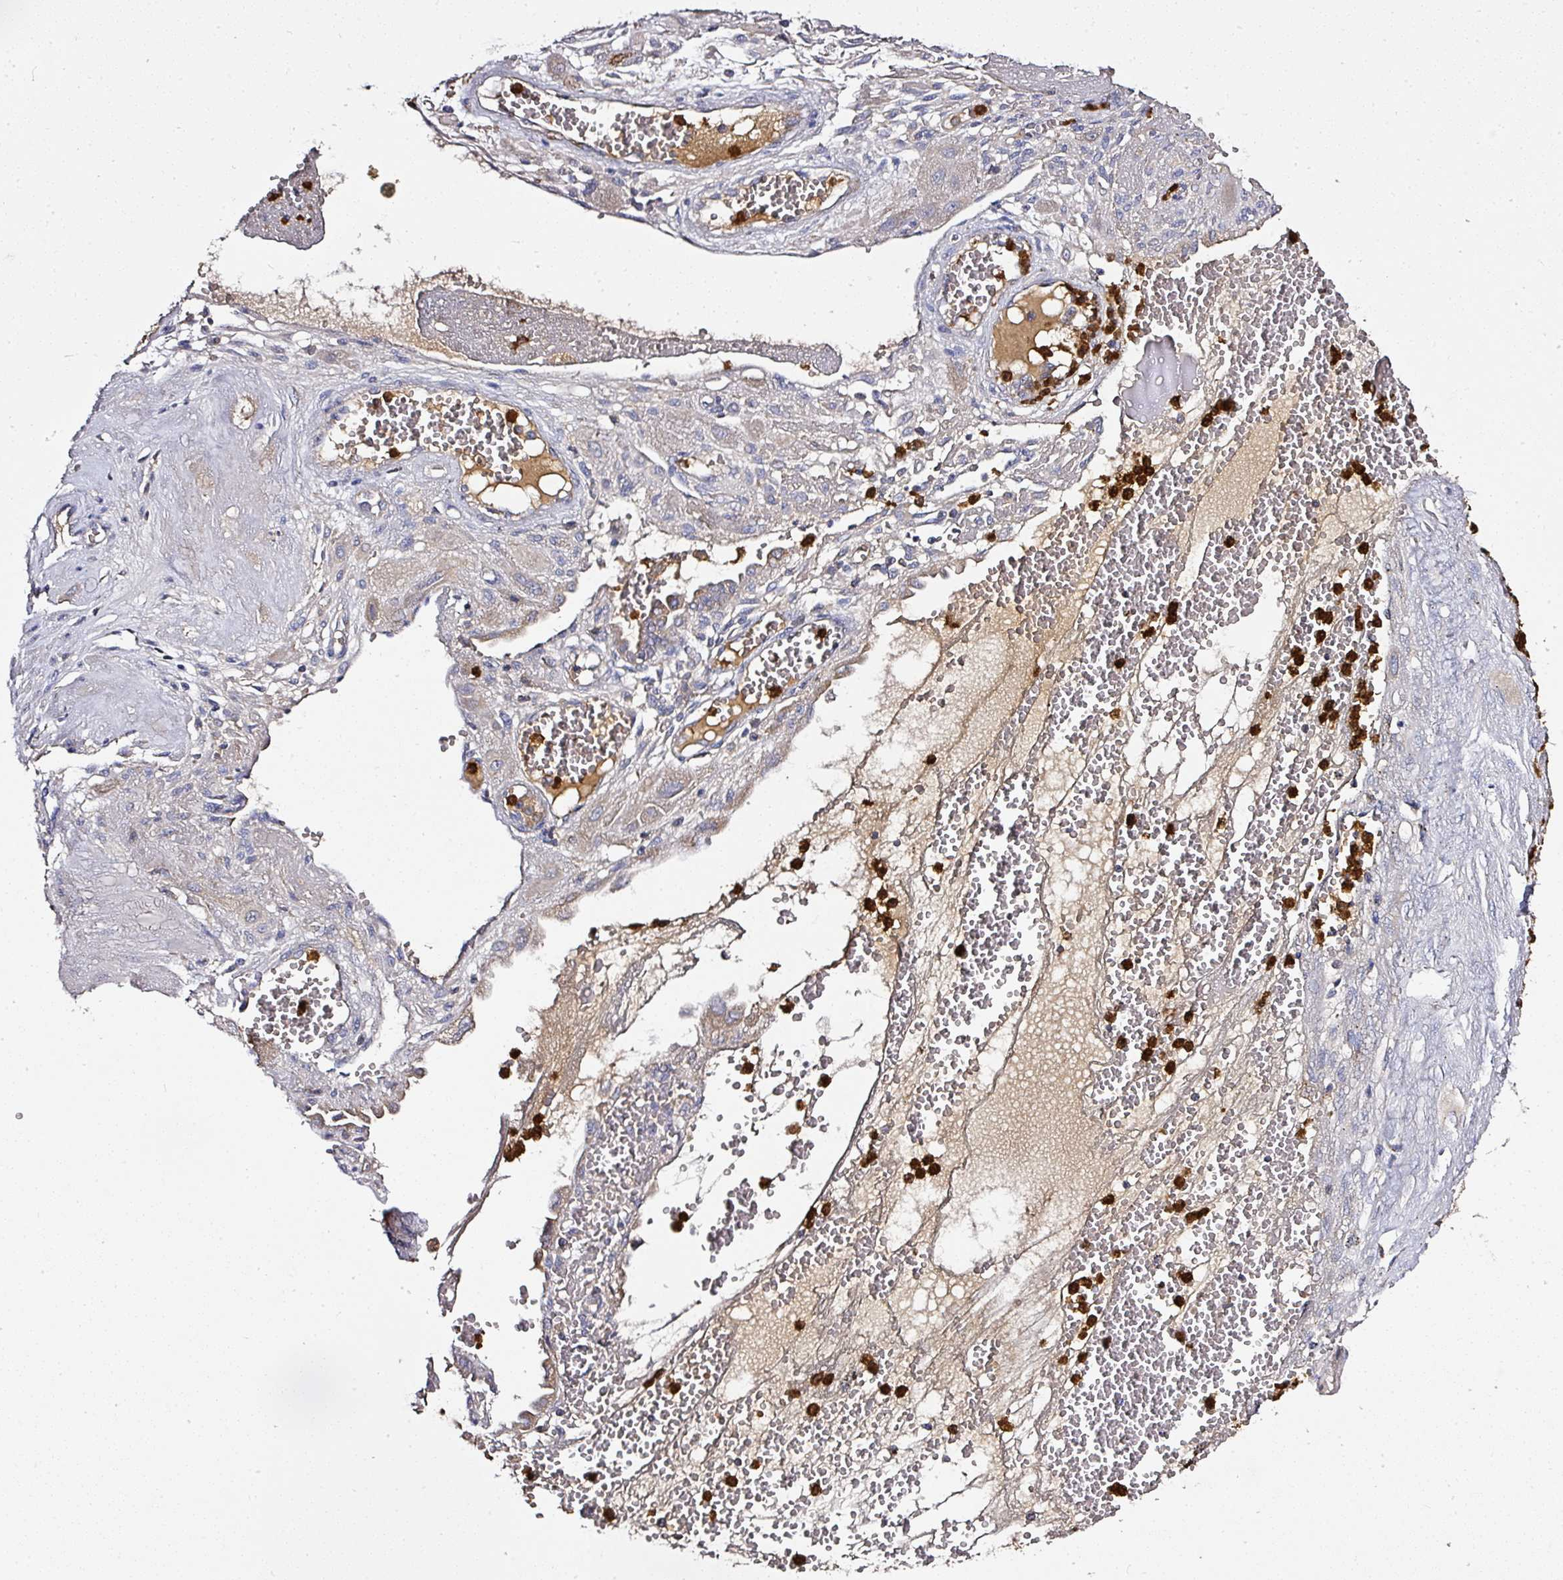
{"staining": {"intensity": "negative", "quantity": "none", "location": "none"}, "tissue": "cervical cancer", "cell_type": "Tumor cells", "image_type": "cancer", "snomed": [{"axis": "morphology", "description": "Squamous cell carcinoma, NOS"}, {"axis": "topography", "description": "Cervix"}], "caption": "Immunohistochemistry (IHC) photomicrograph of neoplastic tissue: cervical squamous cell carcinoma stained with DAB exhibits no significant protein staining in tumor cells.", "gene": "CAB39L", "patient": {"sex": "female", "age": 34}}